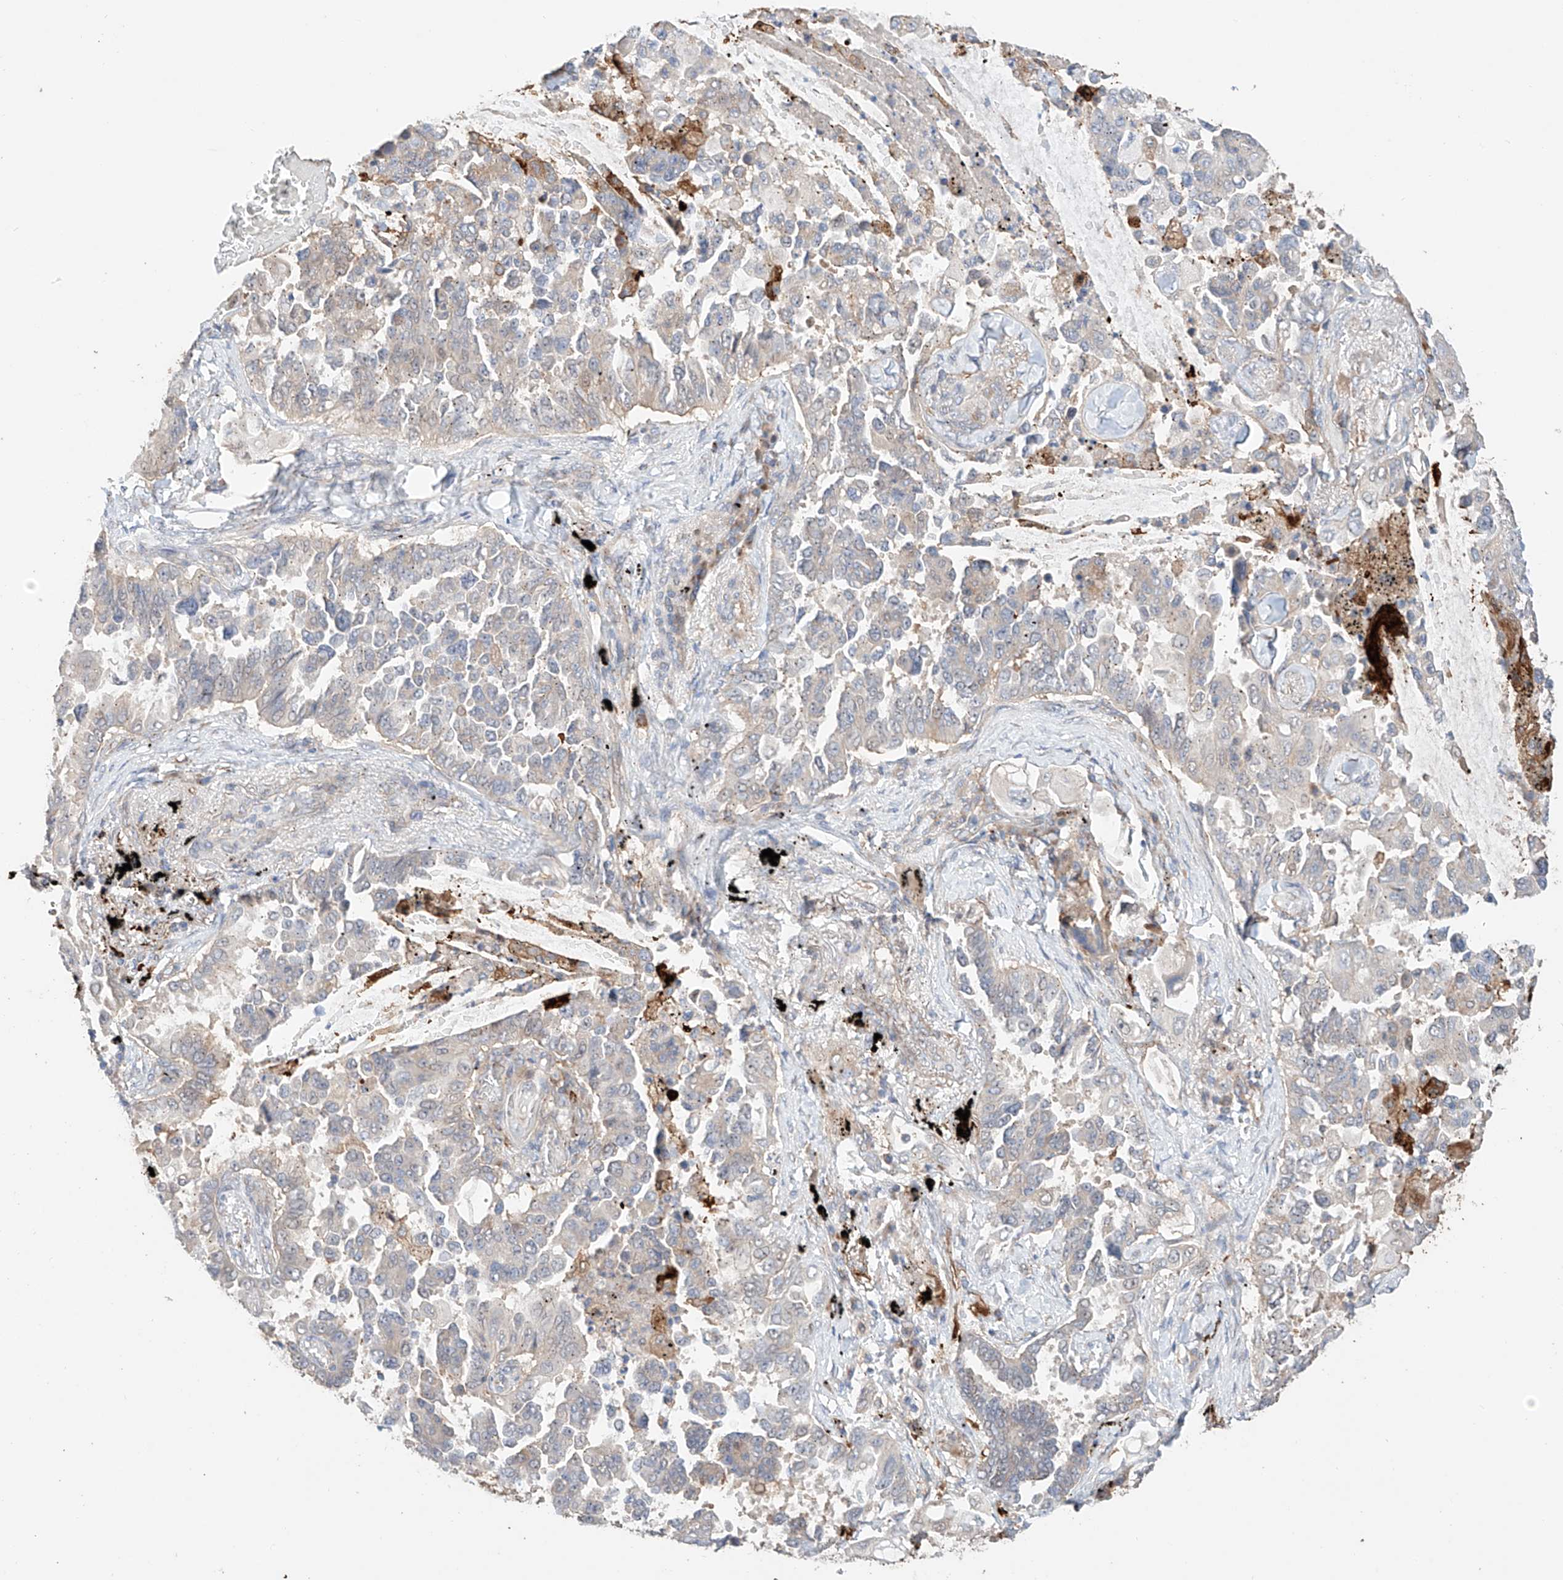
{"staining": {"intensity": "negative", "quantity": "none", "location": "none"}, "tissue": "lung cancer", "cell_type": "Tumor cells", "image_type": "cancer", "snomed": [{"axis": "morphology", "description": "Adenocarcinoma, NOS"}, {"axis": "topography", "description": "Lung"}], "caption": "Immunohistochemistry of lung cancer (adenocarcinoma) demonstrates no staining in tumor cells.", "gene": "MOSPD1", "patient": {"sex": "female", "age": 67}}